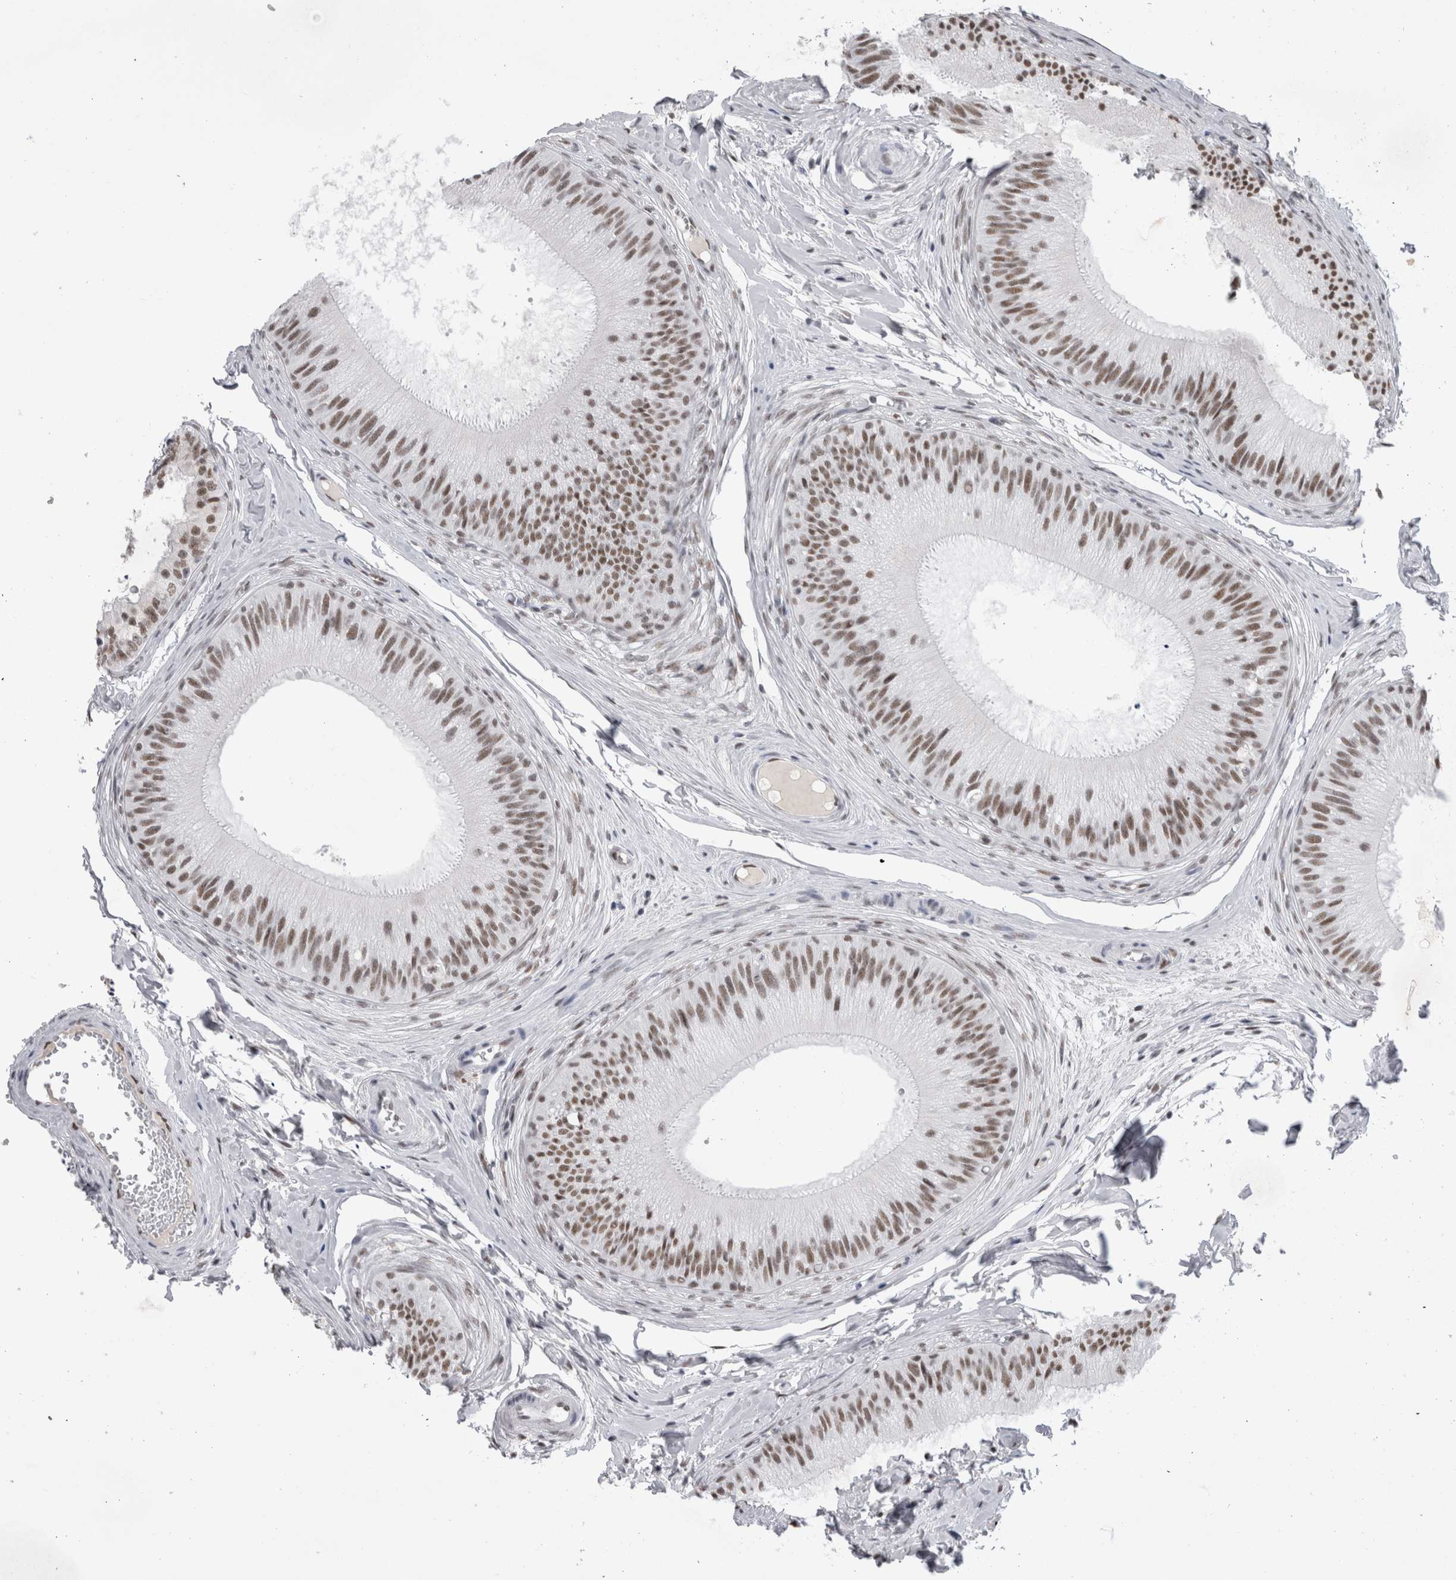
{"staining": {"intensity": "moderate", "quantity": ">75%", "location": "nuclear"}, "tissue": "epididymis", "cell_type": "Glandular cells", "image_type": "normal", "snomed": [{"axis": "morphology", "description": "Normal tissue, NOS"}, {"axis": "topography", "description": "Epididymis"}], "caption": "Immunohistochemistry (IHC) of unremarkable epididymis reveals medium levels of moderate nuclear positivity in approximately >75% of glandular cells. (DAB = brown stain, brightfield microscopy at high magnification).", "gene": "API5", "patient": {"sex": "male", "age": 31}}